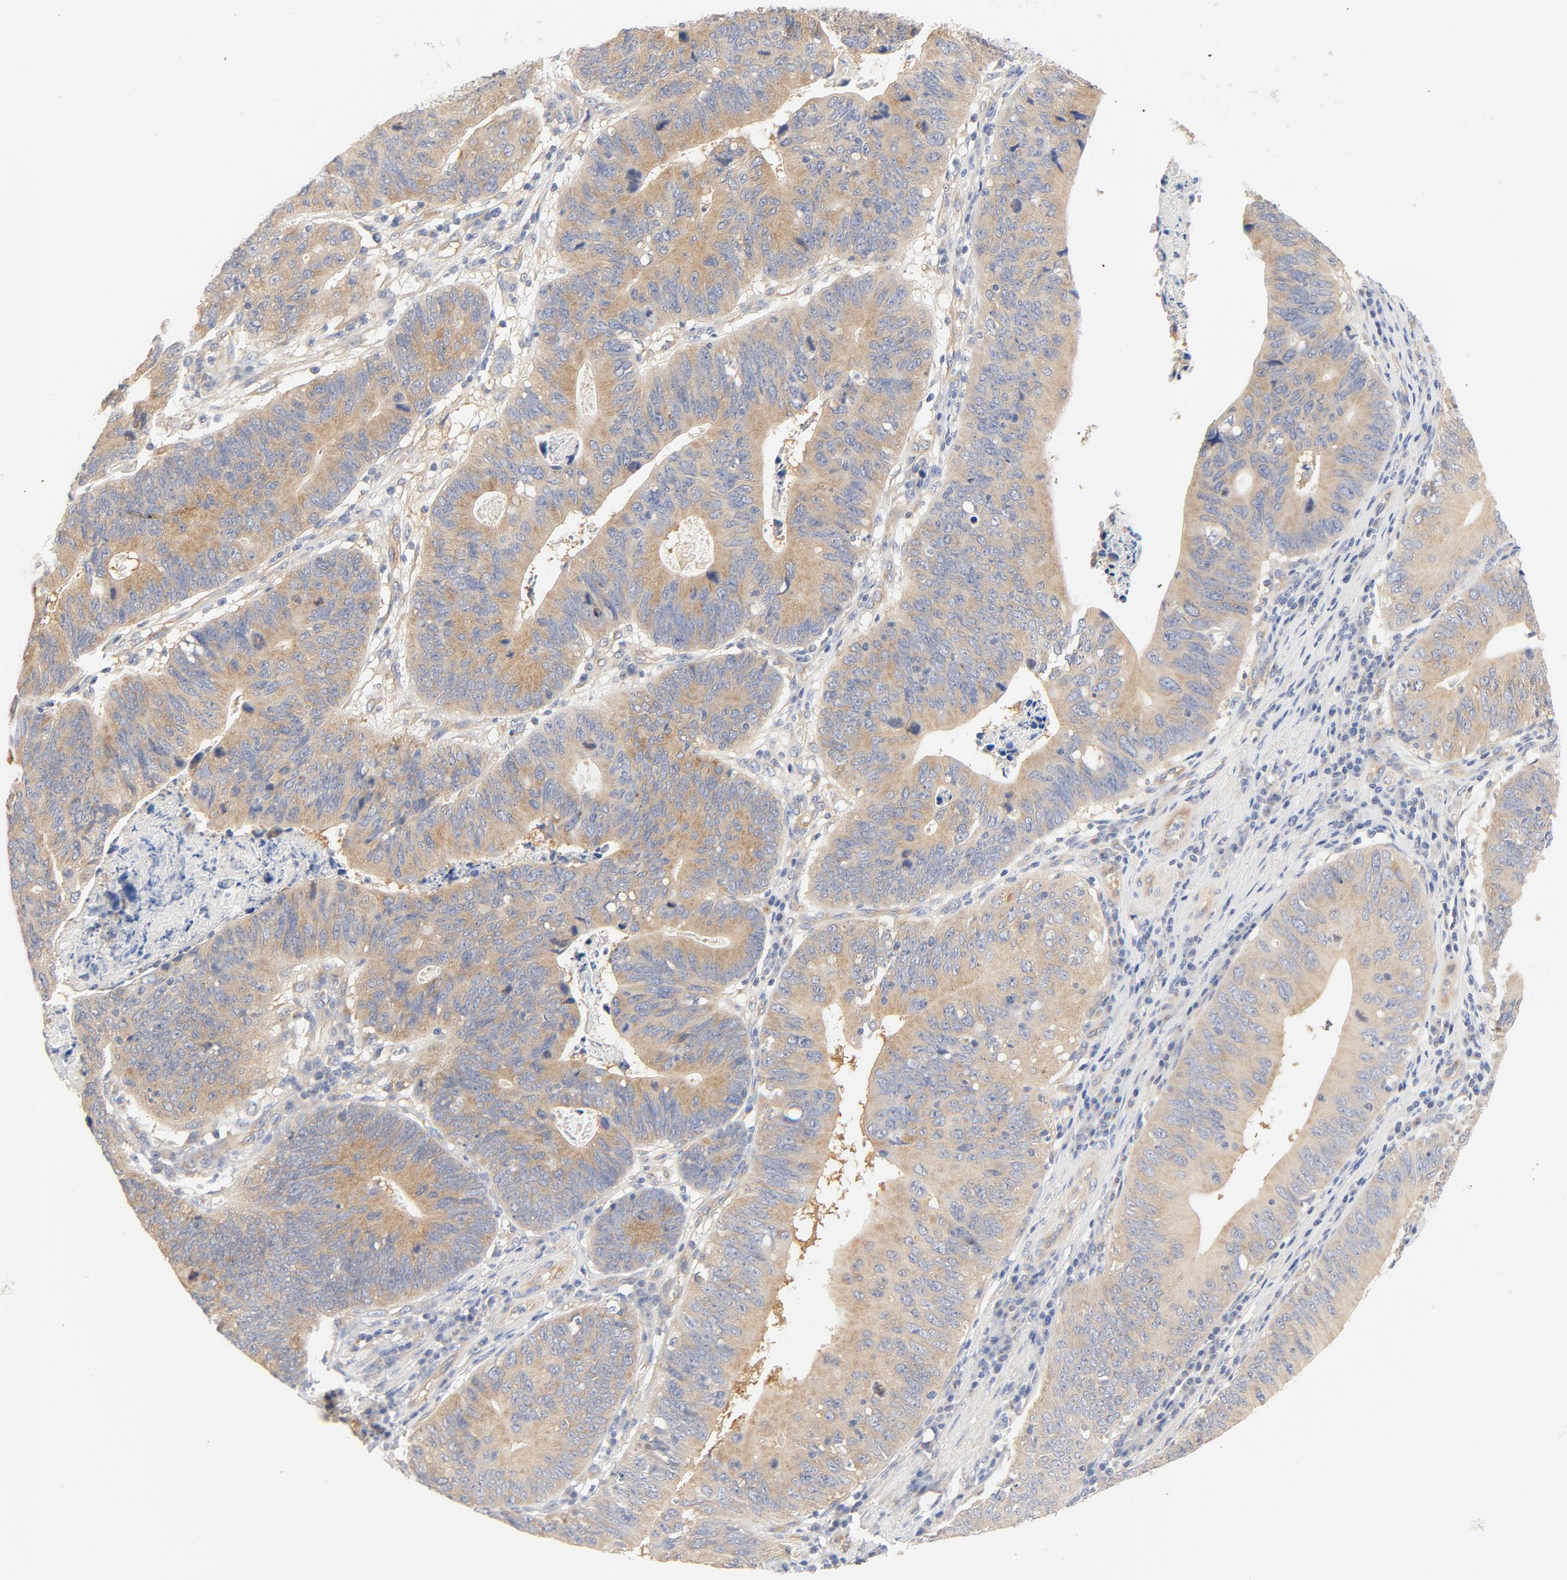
{"staining": {"intensity": "moderate", "quantity": ">75%", "location": "cytoplasmic/membranous"}, "tissue": "stomach cancer", "cell_type": "Tumor cells", "image_type": "cancer", "snomed": [{"axis": "morphology", "description": "Adenocarcinoma, NOS"}, {"axis": "topography", "description": "Stomach"}], "caption": "This is an image of IHC staining of stomach cancer (adenocarcinoma), which shows moderate expression in the cytoplasmic/membranous of tumor cells.", "gene": "DYNC1H1", "patient": {"sex": "male", "age": 59}}